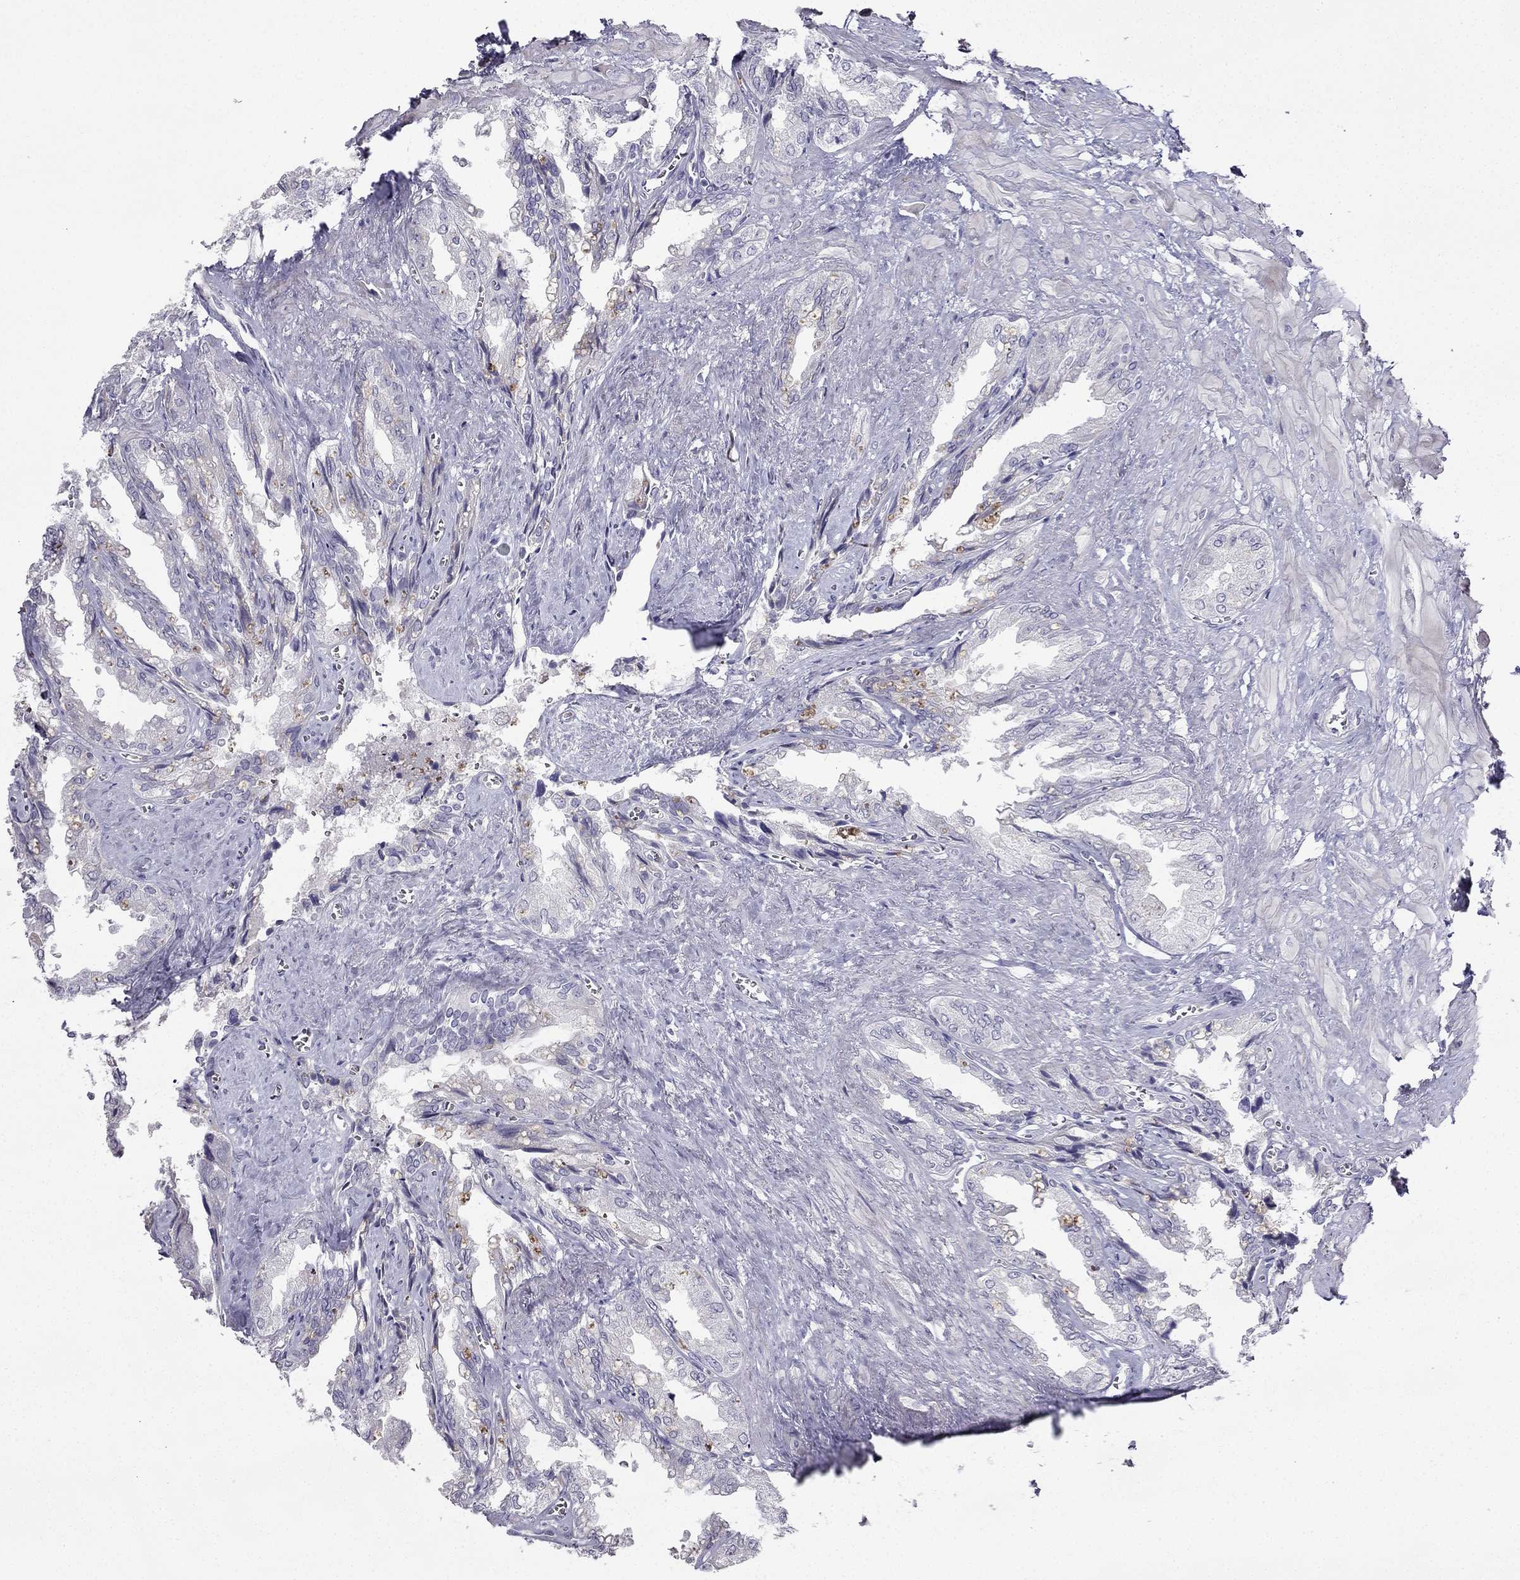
{"staining": {"intensity": "negative", "quantity": "none", "location": "none"}, "tissue": "seminal vesicle", "cell_type": "Glandular cells", "image_type": "normal", "snomed": [{"axis": "morphology", "description": "Normal tissue, NOS"}, {"axis": "topography", "description": "Seminal veicle"}], "caption": "Immunohistochemical staining of benign human seminal vesicle demonstrates no significant expression in glandular cells. The staining was performed using DAB (3,3'-diaminobenzidine) to visualize the protein expression in brown, while the nuclei were stained in blue with hematoxylin (Magnification: 20x).", "gene": "UHRF1", "patient": {"sex": "male", "age": 67}}